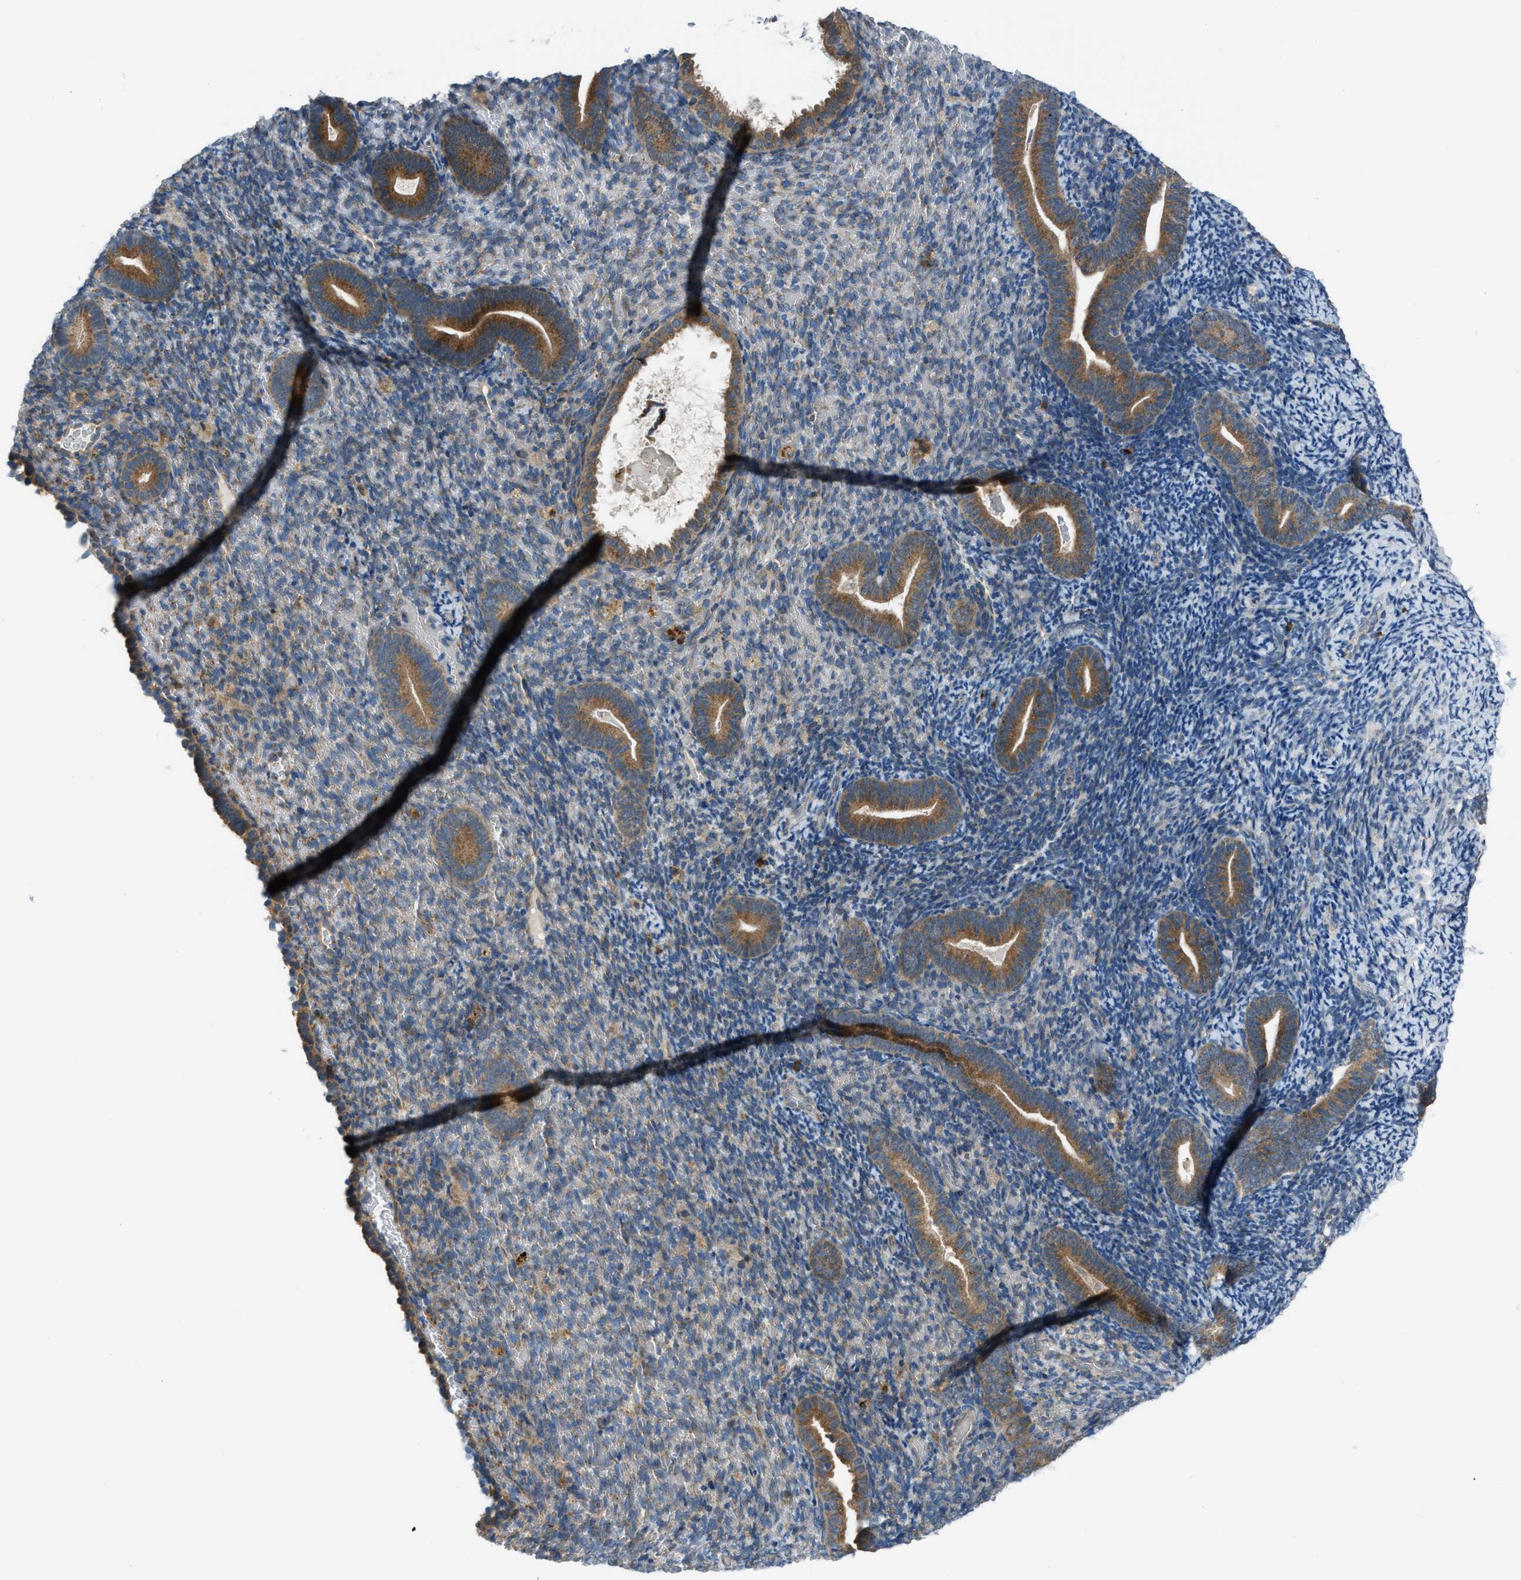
{"staining": {"intensity": "negative", "quantity": "none", "location": "none"}, "tissue": "endometrium", "cell_type": "Cells in endometrial stroma", "image_type": "normal", "snomed": [{"axis": "morphology", "description": "Normal tissue, NOS"}, {"axis": "topography", "description": "Endometrium"}], "caption": "IHC image of unremarkable endometrium stained for a protein (brown), which displays no staining in cells in endometrial stroma. The staining is performed using DAB (3,3'-diaminobenzidine) brown chromogen with nuclei counter-stained in using hematoxylin.", "gene": "EDARADD", "patient": {"sex": "female", "age": 51}}